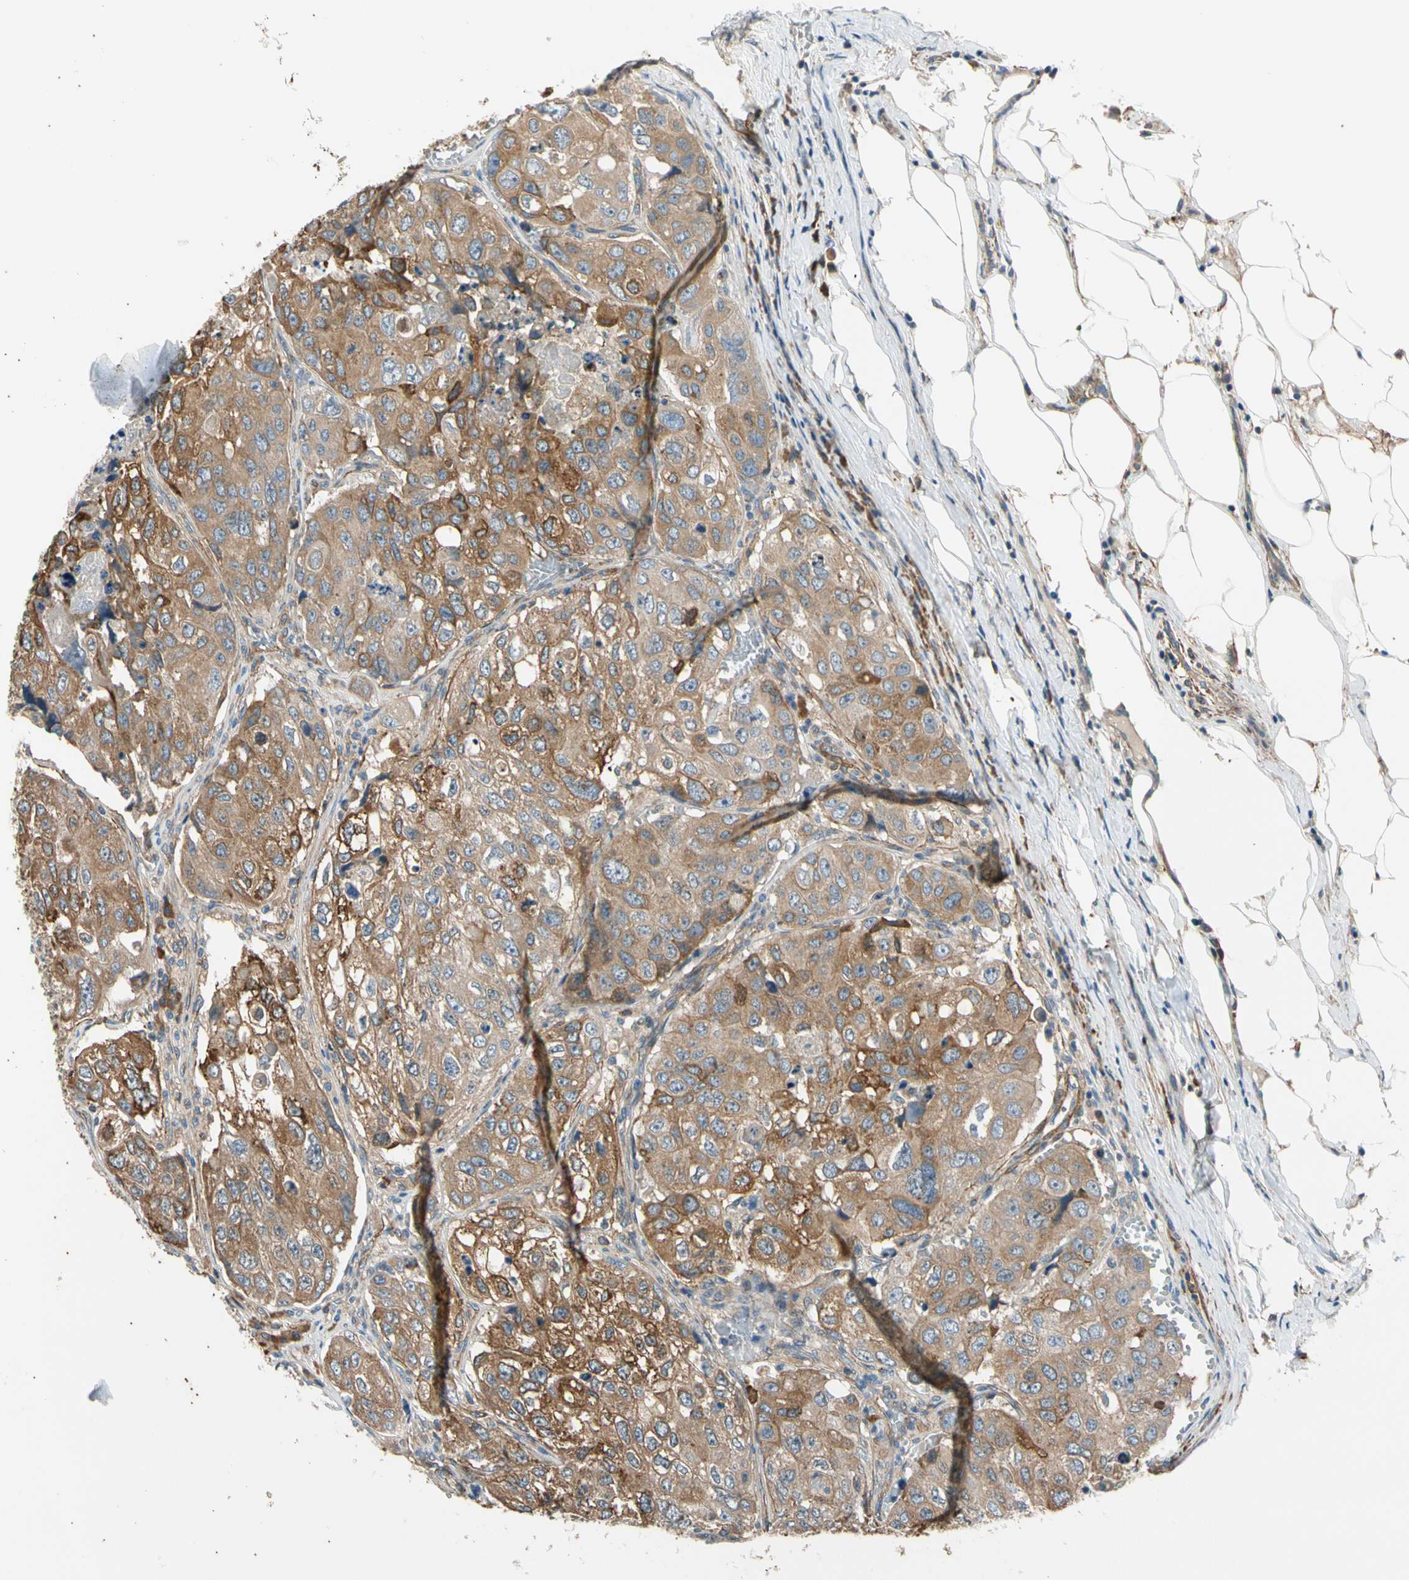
{"staining": {"intensity": "moderate", "quantity": ">75%", "location": "cytoplasmic/membranous"}, "tissue": "urothelial cancer", "cell_type": "Tumor cells", "image_type": "cancer", "snomed": [{"axis": "morphology", "description": "Urothelial carcinoma, High grade"}, {"axis": "topography", "description": "Lymph node"}, {"axis": "topography", "description": "Urinary bladder"}], "caption": "Approximately >75% of tumor cells in human urothelial cancer show moderate cytoplasmic/membranous protein expression as visualized by brown immunohistochemical staining.", "gene": "LIMK2", "patient": {"sex": "male", "age": 51}}